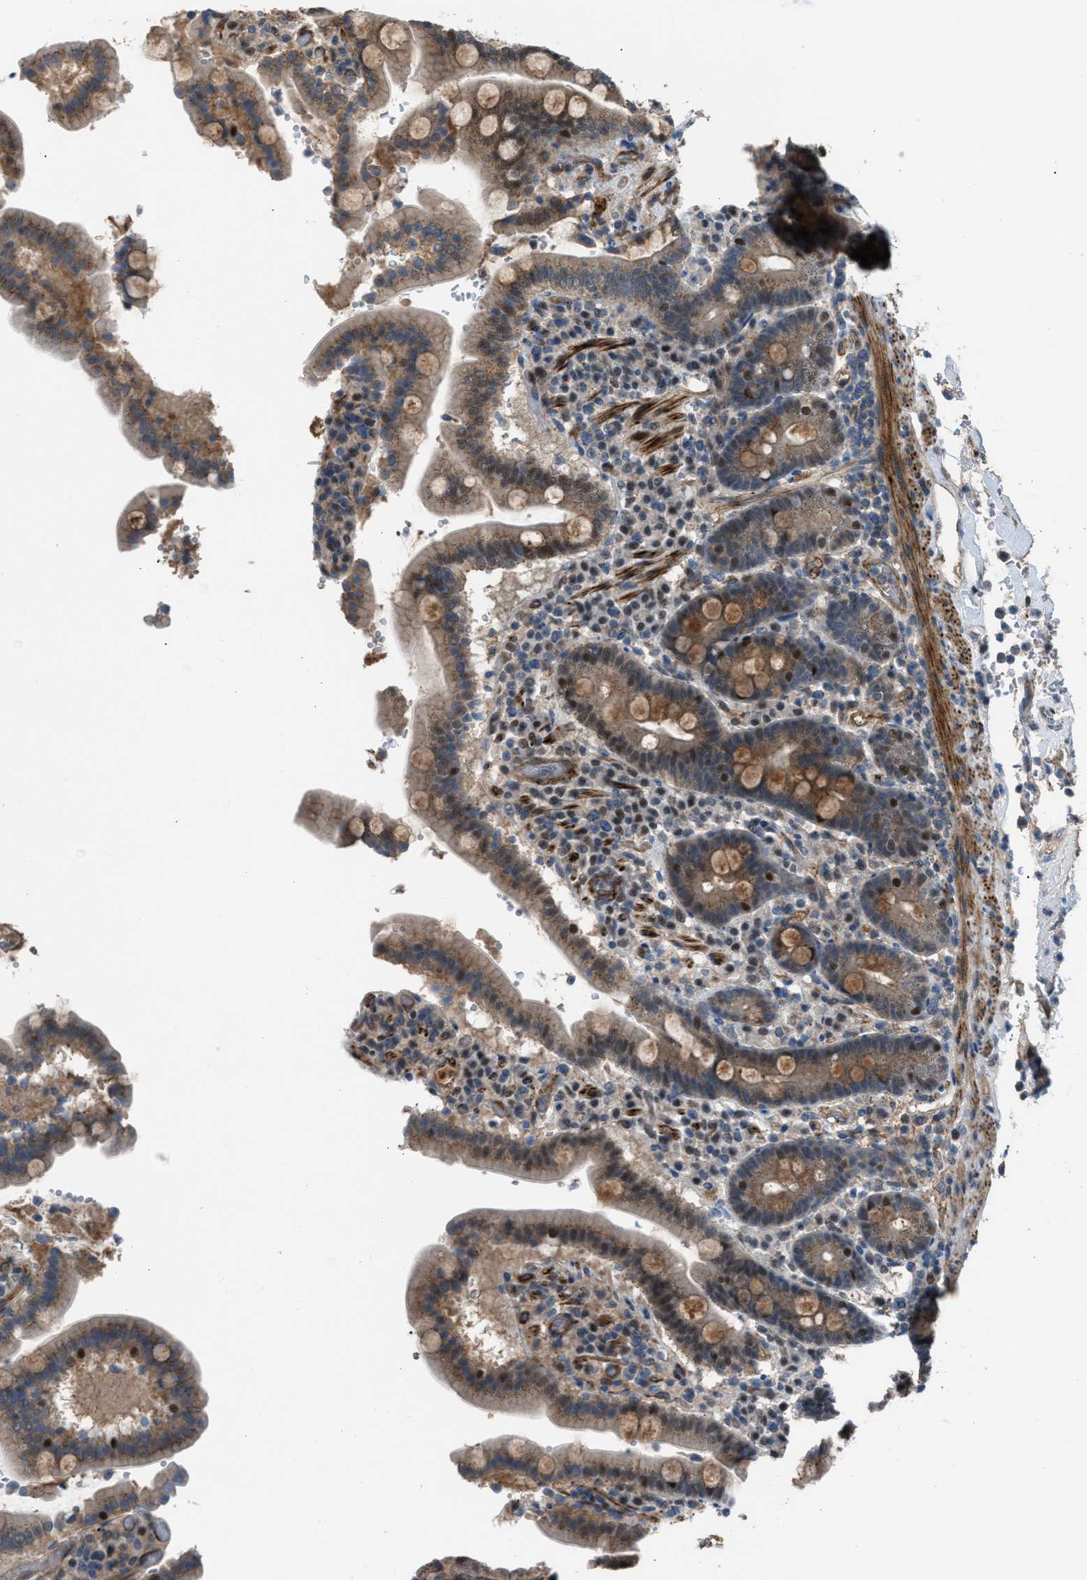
{"staining": {"intensity": "moderate", "quantity": ">75%", "location": "cytoplasmic/membranous,nuclear"}, "tissue": "duodenum", "cell_type": "Glandular cells", "image_type": "normal", "snomed": [{"axis": "morphology", "description": "Normal tissue, NOS"}, {"axis": "topography", "description": "Small intestine, NOS"}], "caption": "Immunohistochemical staining of normal human duodenum reveals moderate cytoplasmic/membranous,nuclear protein staining in approximately >75% of glandular cells.", "gene": "CRTC1", "patient": {"sex": "female", "age": 71}}